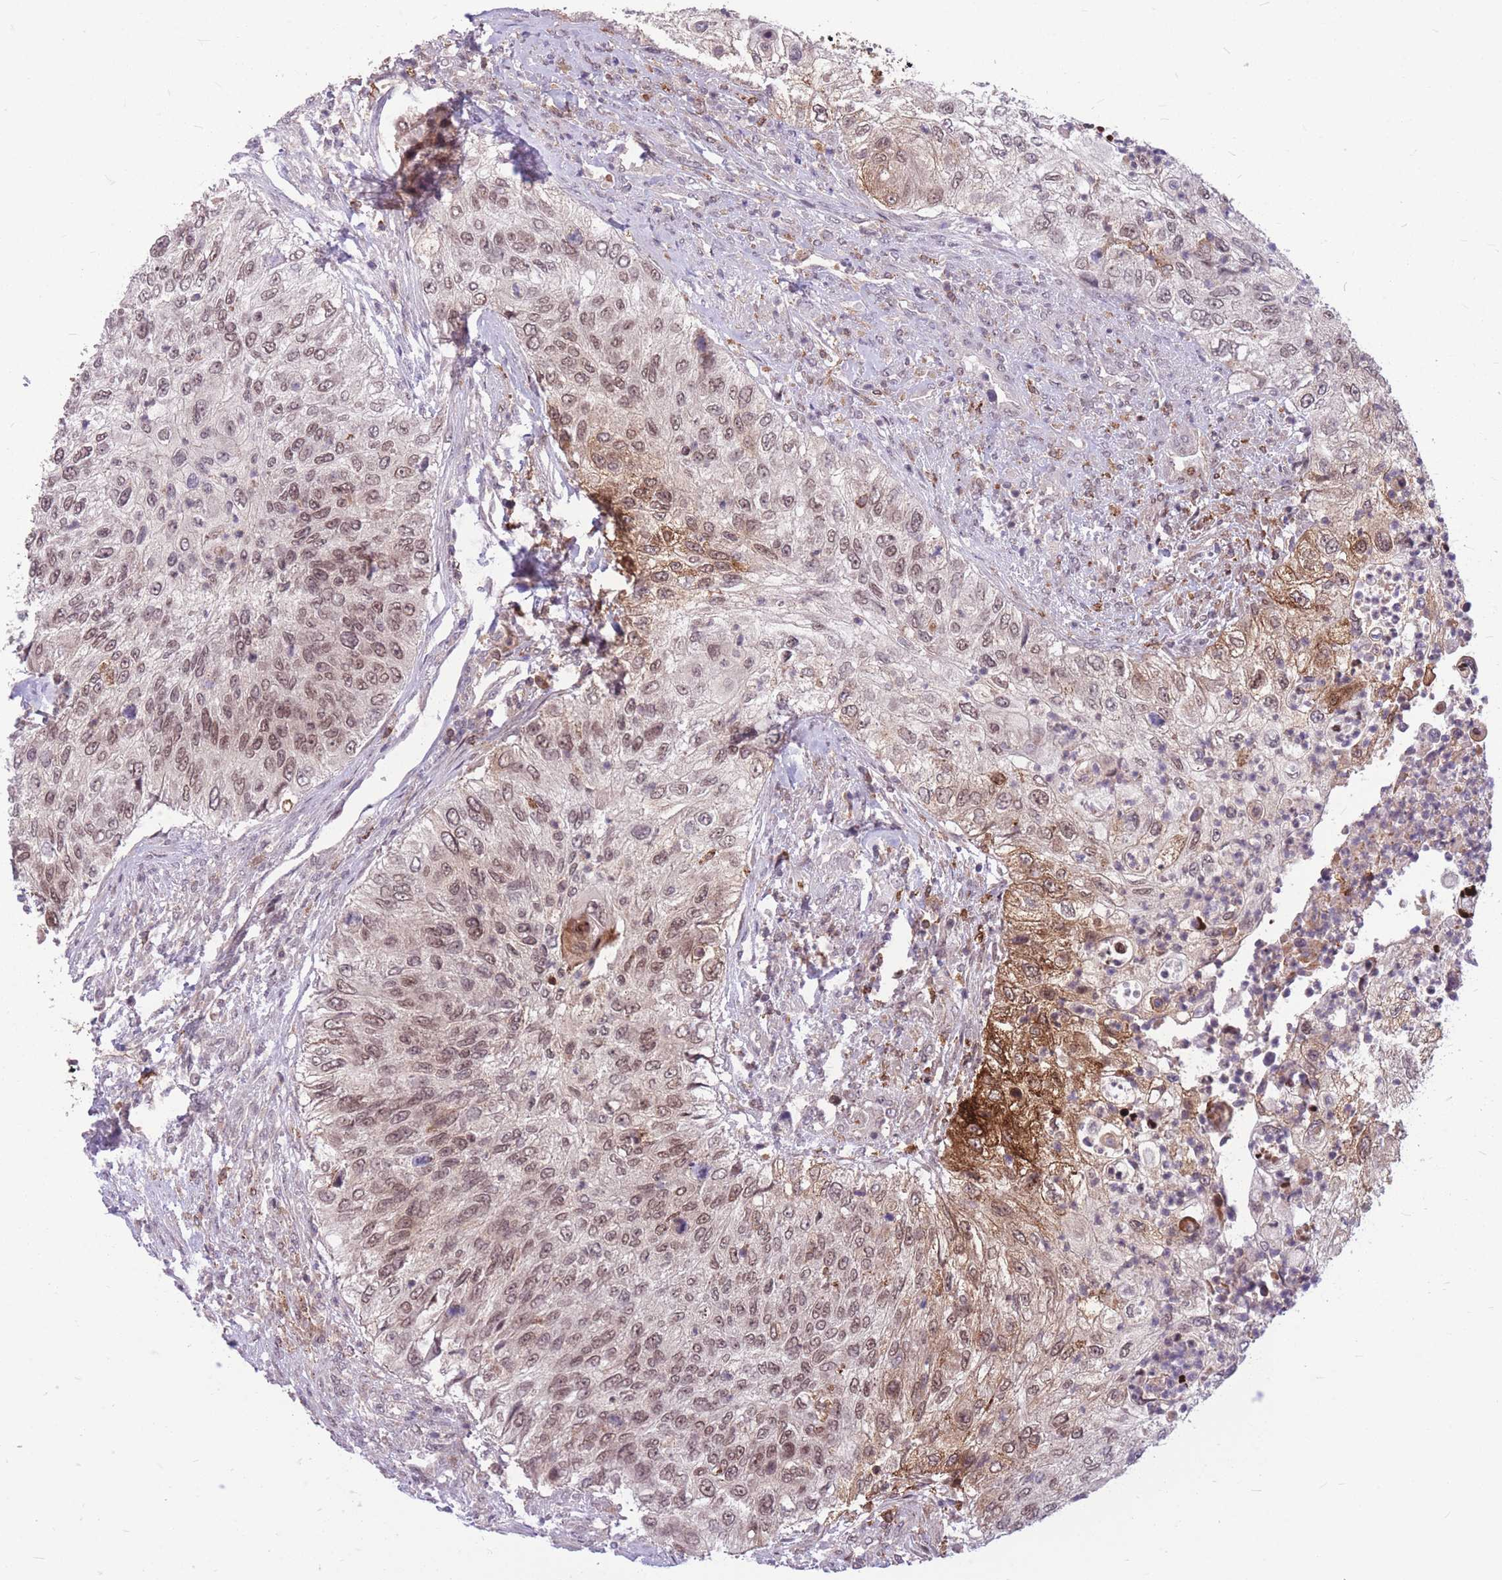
{"staining": {"intensity": "moderate", "quantity": ">75%", "location": "cytoplasmic/membranous,nuclear"}, "tissue": "urothelial cancer", "cell_type": "Tumor cells", "image_type": "cancer", "snomed": [{"axis": "morphology", "description": "Urothelial carcinoma, High grade"}, {"axis": "topography", "description": "Urinary bladder"}], "caption": "Moderate cytoplasmic/membranous and nuclear expression for a protein is present in about >75% of tumor cells of high-grade urothelial carcinoma using immunohistochemistry (IHC).", "gene": "TCF20", "patient": {"sex": "female", "age": 60}}